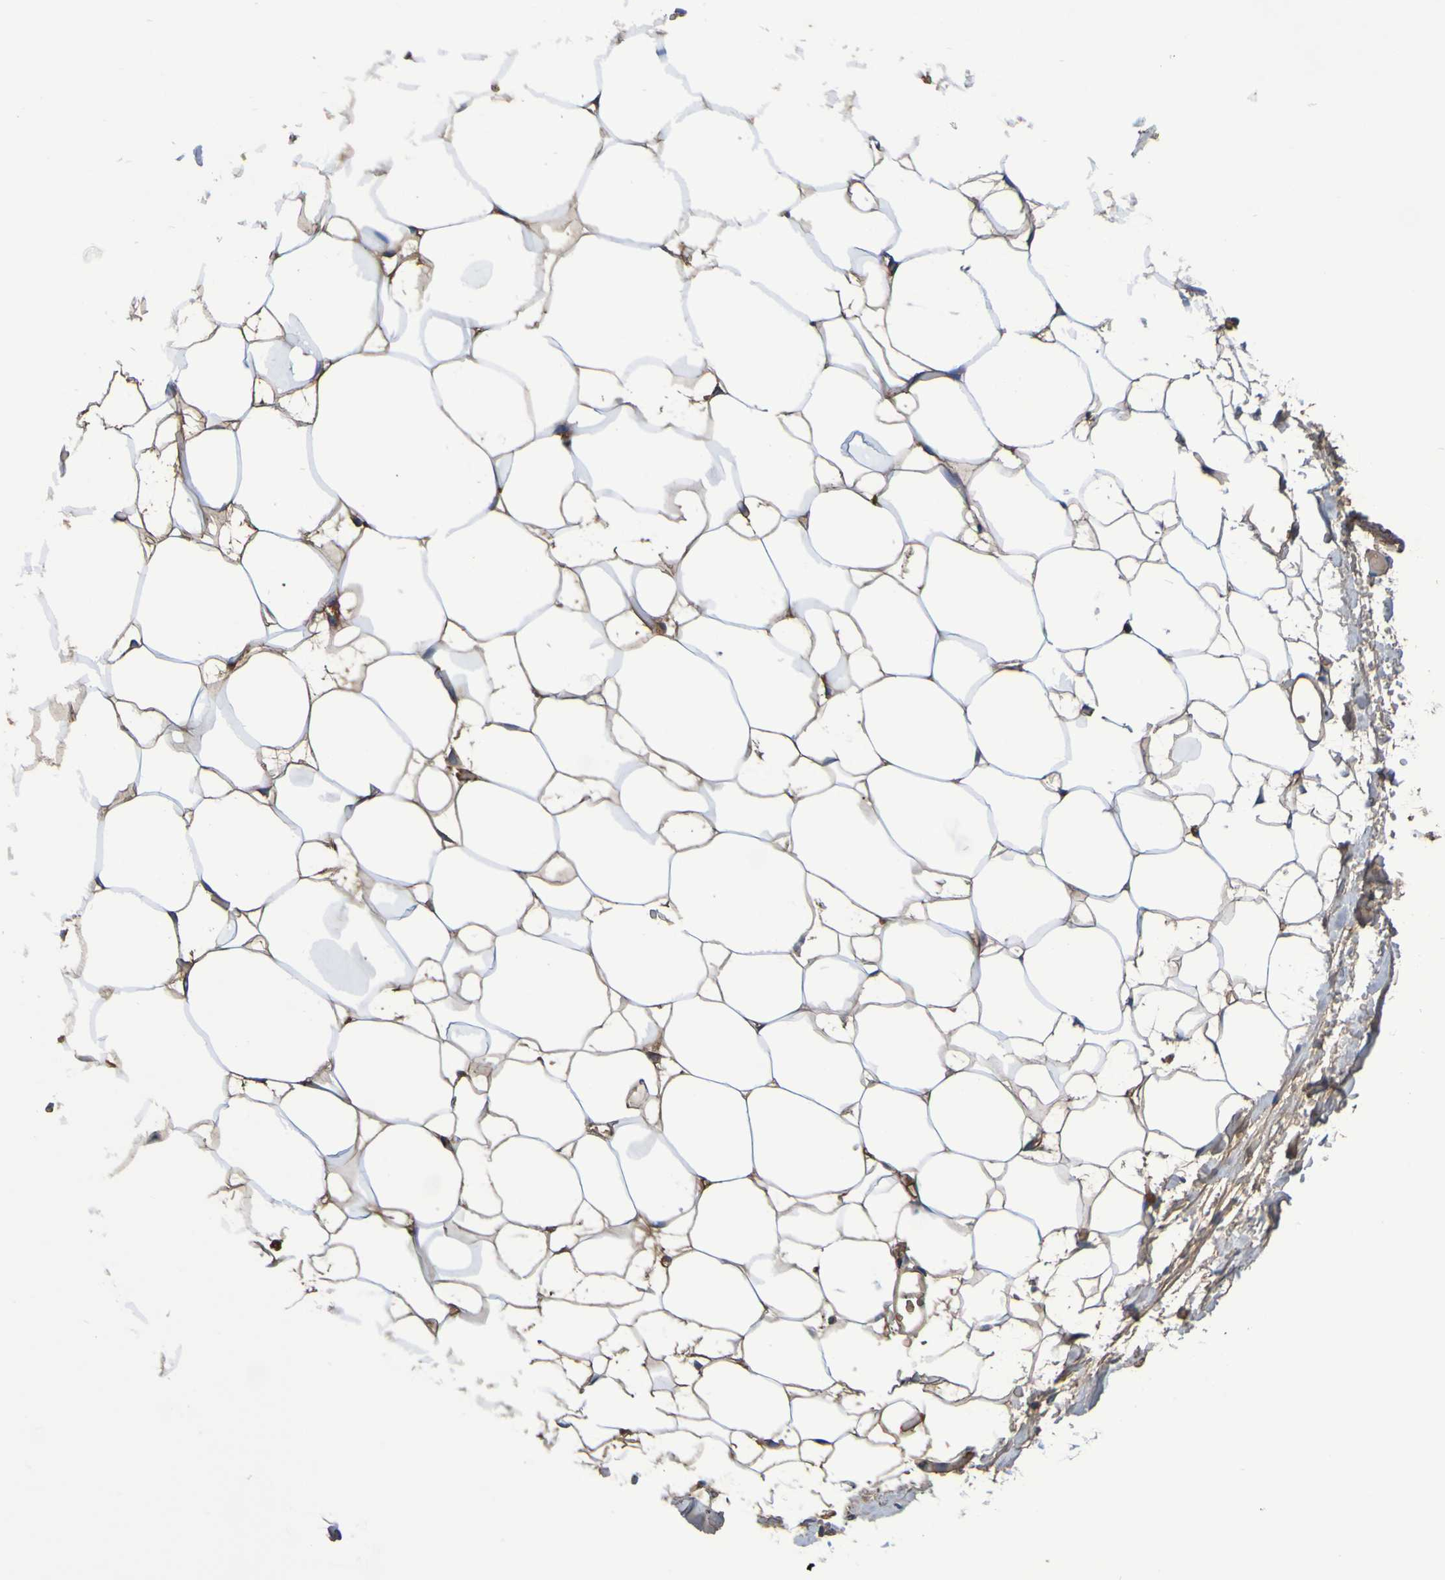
{"staining": {"intensity": "strong", "quantity": ">75%", "location": "cytoplasmic/membranous"}, "tissue": "adipose tissue", "cell_type": "Adipocytes", "image_type": "normal", "snomed": [{"axis": "morphology", "description": "Normal tissue, NOS"}, {"axis": "topography", "description": "Breast"}, {"axis": "topography", "description": "Adipose tissue"}], "caption": "The histopathology image exhibits staining of unremarkable adipose tissue, revealing strong cytoplasmic/membranous protein staining (brown color) within adipocytes. (DAB = brown stain, brightfield microscopy at high magnification).", "gene": "GAB3", "patient": {"sex": "female", "age": 25}}